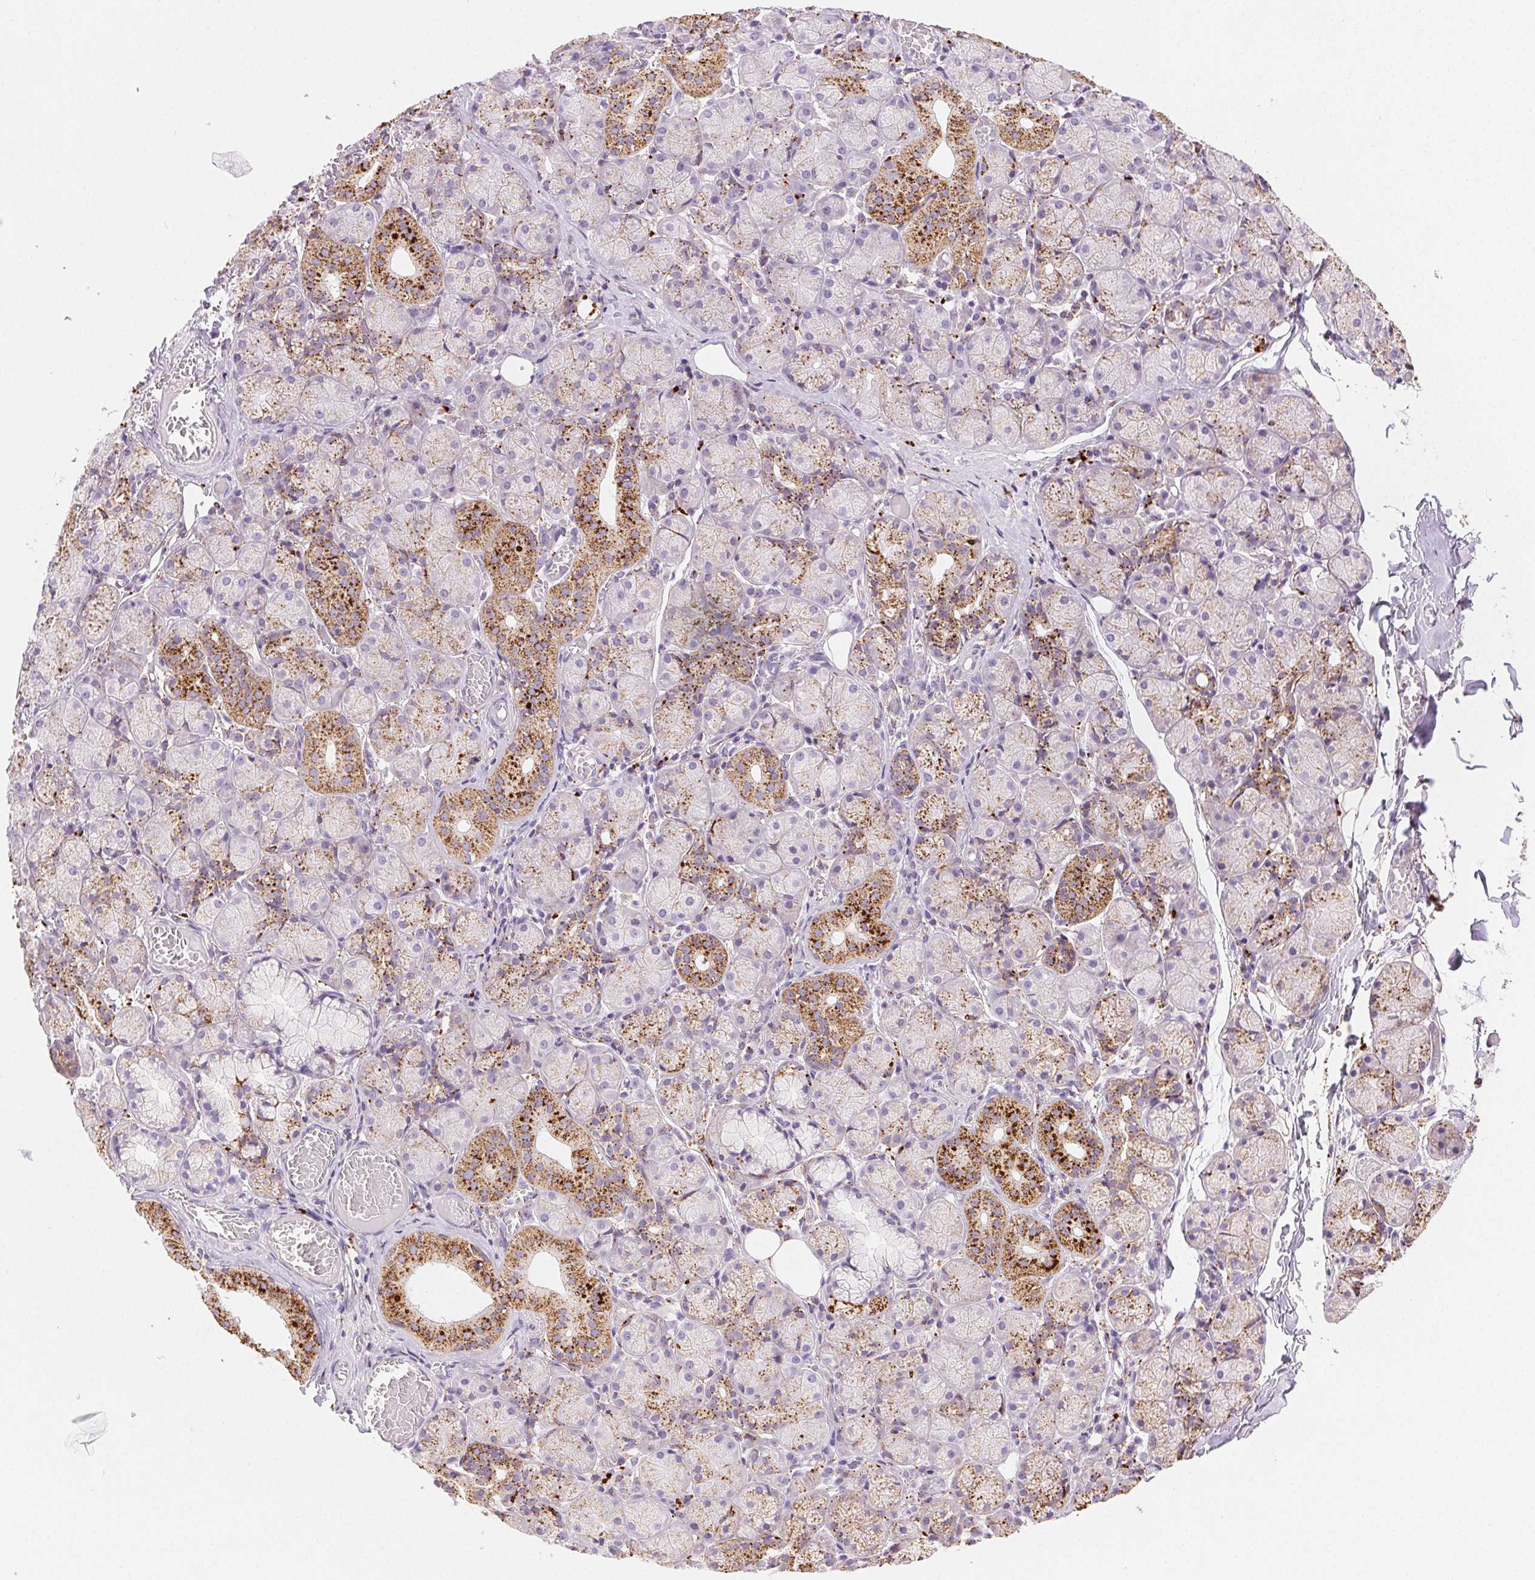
{"staining": {"intensity": "strong", "quantity": "25%-75%", "location": "cytoplasmic/membranous"}, "tissue": "salivary gland", "cell_type": "Glandular cells", "image_type": "normal", "snomed": [{"axis": "morphology", "description": "Normal tissue, NOS"}, {"axis": "topography", "description": "Salivary gland"}, {"axis": "topography", "description": "Peripheral nerve tissue"}], "caption": "Salivary gland stained with a brown dye shows strong cytoplasmic/membranous positive staining in about 25%-75% of glandular cells.", "gene": "SCPEP1", "patient": {"sex": "female", "age": 24}}